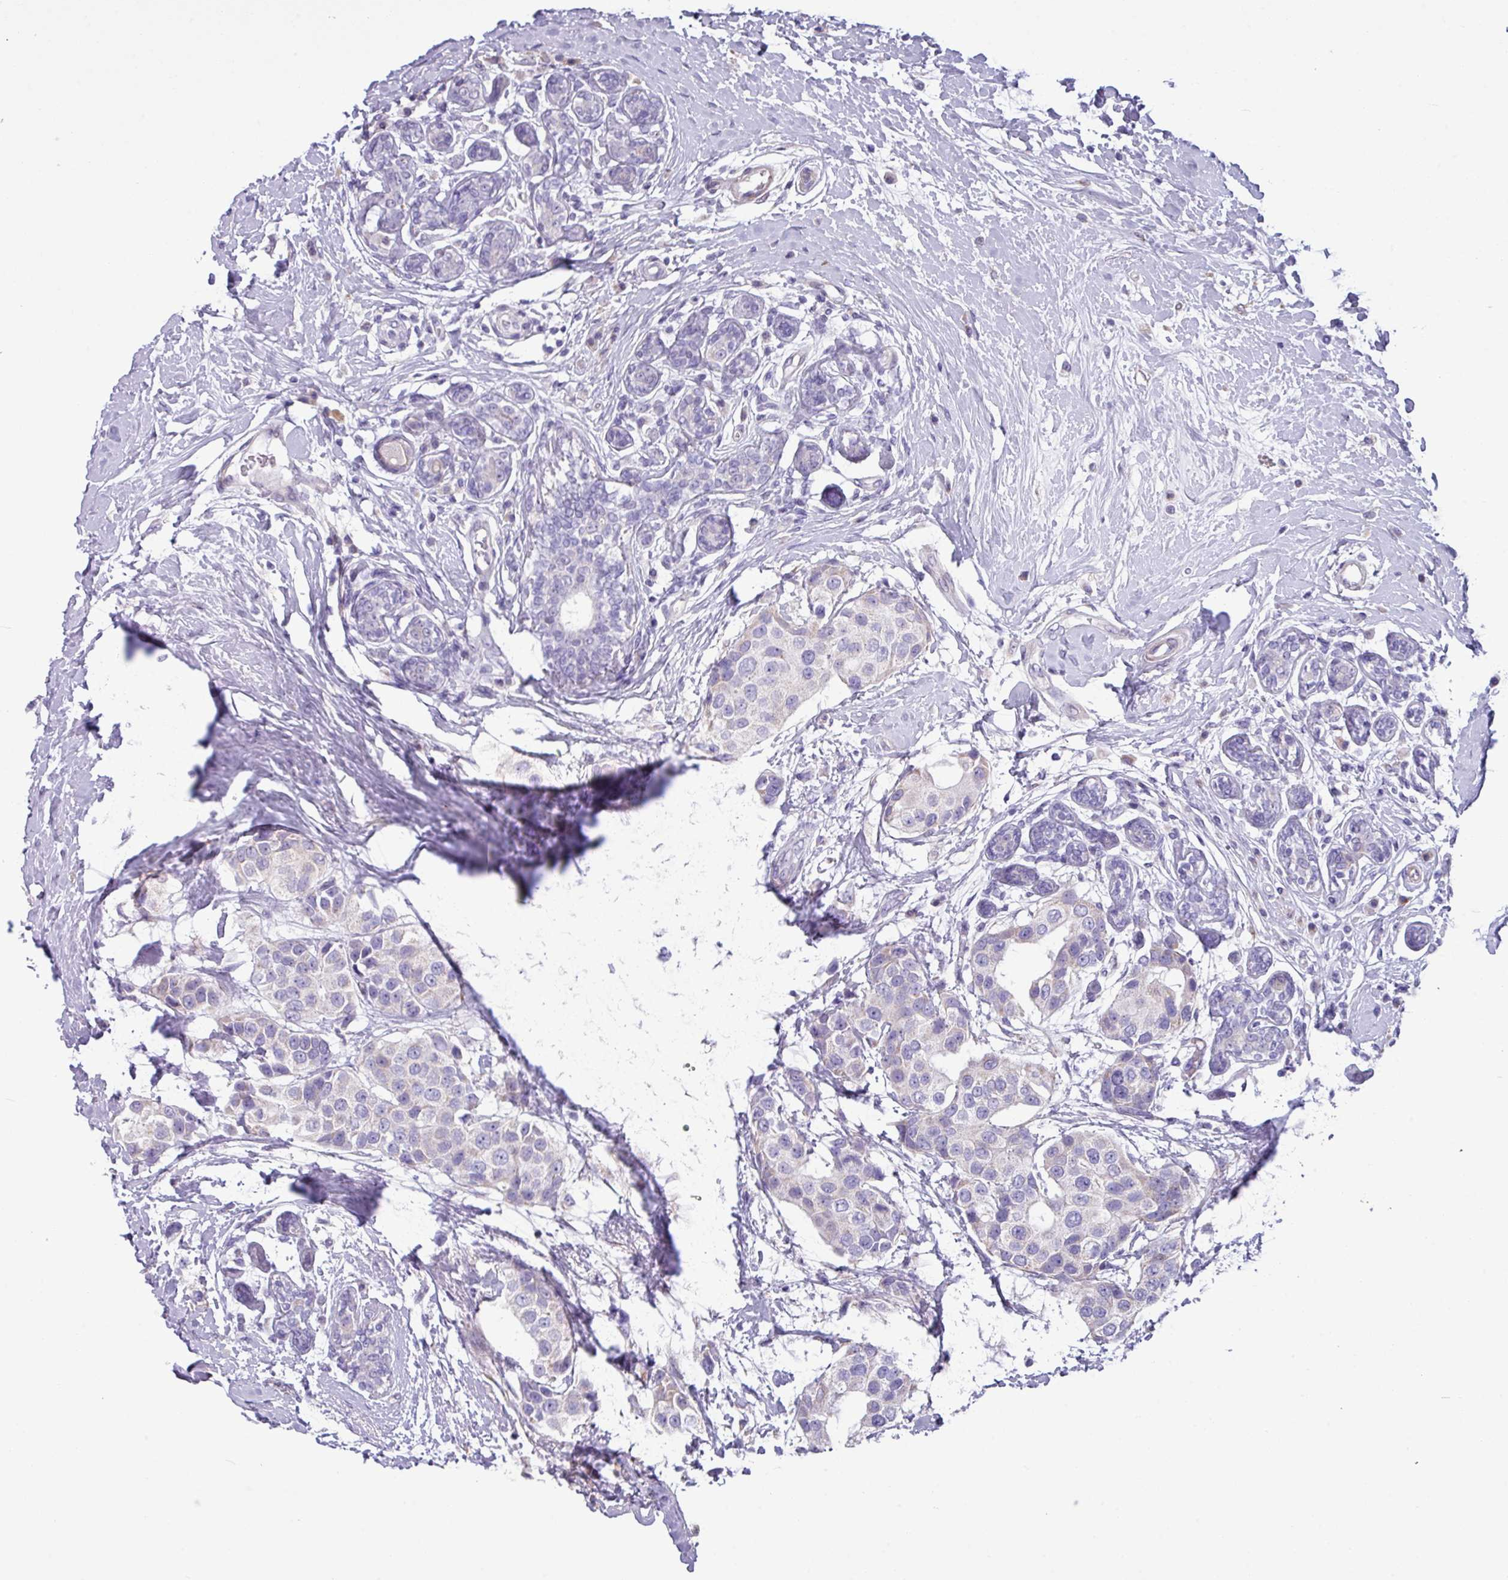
{"staining": {"intensity": "negative", "quantity": "none", "location": "none"}, "tissue": "breast cancer", "cell_type": "Tumor cells", "image_type": "cancer", "snomed": [{"axis": "morphology", "description": "Normal tissue, NOS"}, {"axis": "morphology", "description": "Duct carcinoma"}, {"axis": "topography", "description": "Breast"}], "caption": "Protein analysis of invasive ductal carcinoma (breast) shows no significant staining in tumor cells.", "gene": "IRGC", "patient": {"sex": "female", "age": 39}}